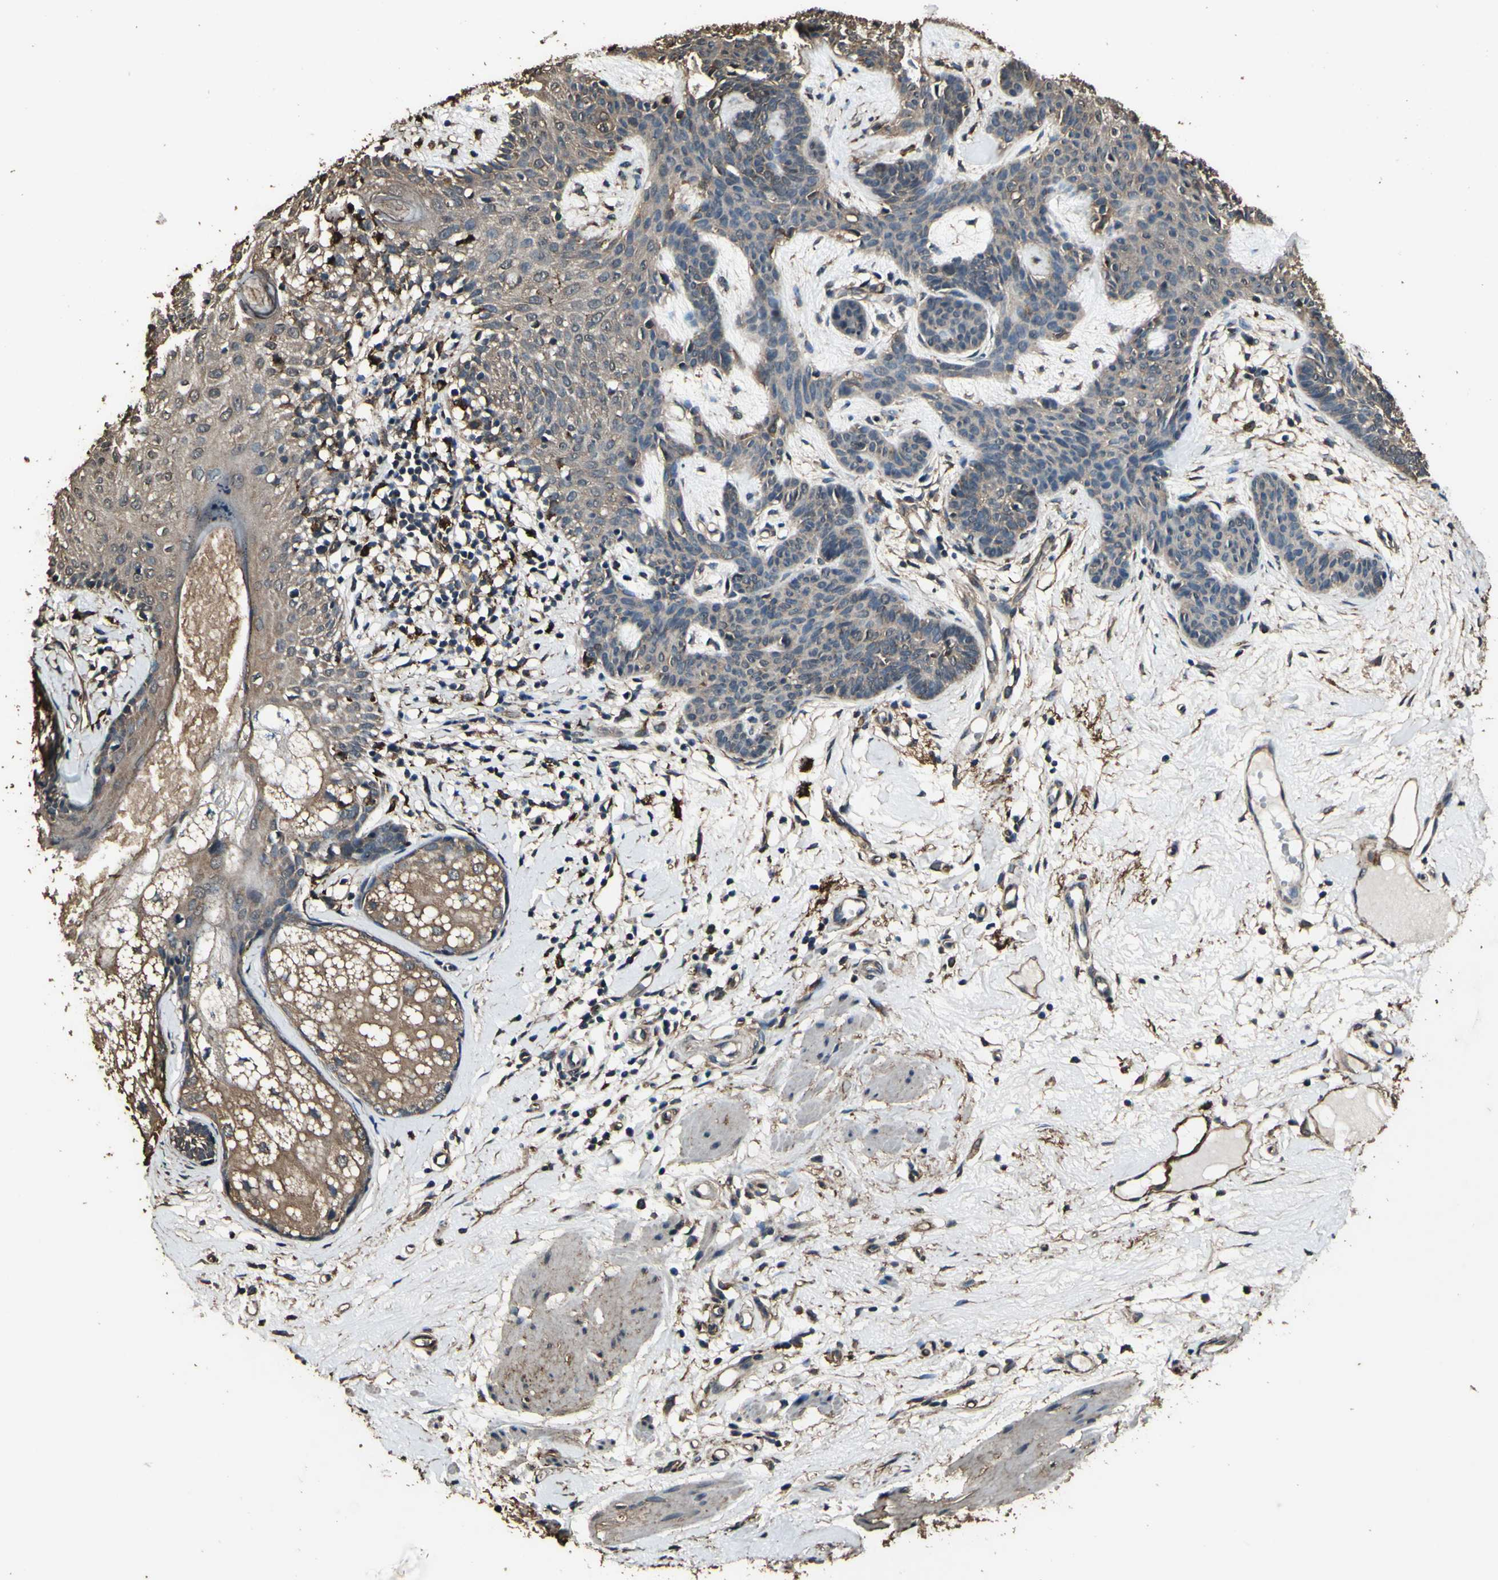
{"staining": {"intensity": "weak", "quantity": ">75%", "location": "cytoplasmic/membranous"}, "tissue": "skin cancer", "cell_type": "Tumor cells", "image_type": "cancer", "snomed": [{"axis": "morphology", "description": "Developmental malformation"}, {"axis": "morphology", "description": "Basal cell carcinoma"}, {"axis": "topography", "description": "Skin"}], "caption": "A photomicrograph of human skin basal cell carcinoma stained for a protein exhibits weak cytoplasmic/membranous brown staining in tumor cells. (Stains: DAB (3,3'-diaminobenzidine) in brown, nuclei in blue, Microscopy: brightfield microscopy at high magnification).", "gene": "TSPO", "patient": {"sex": "female", "age": 62}}